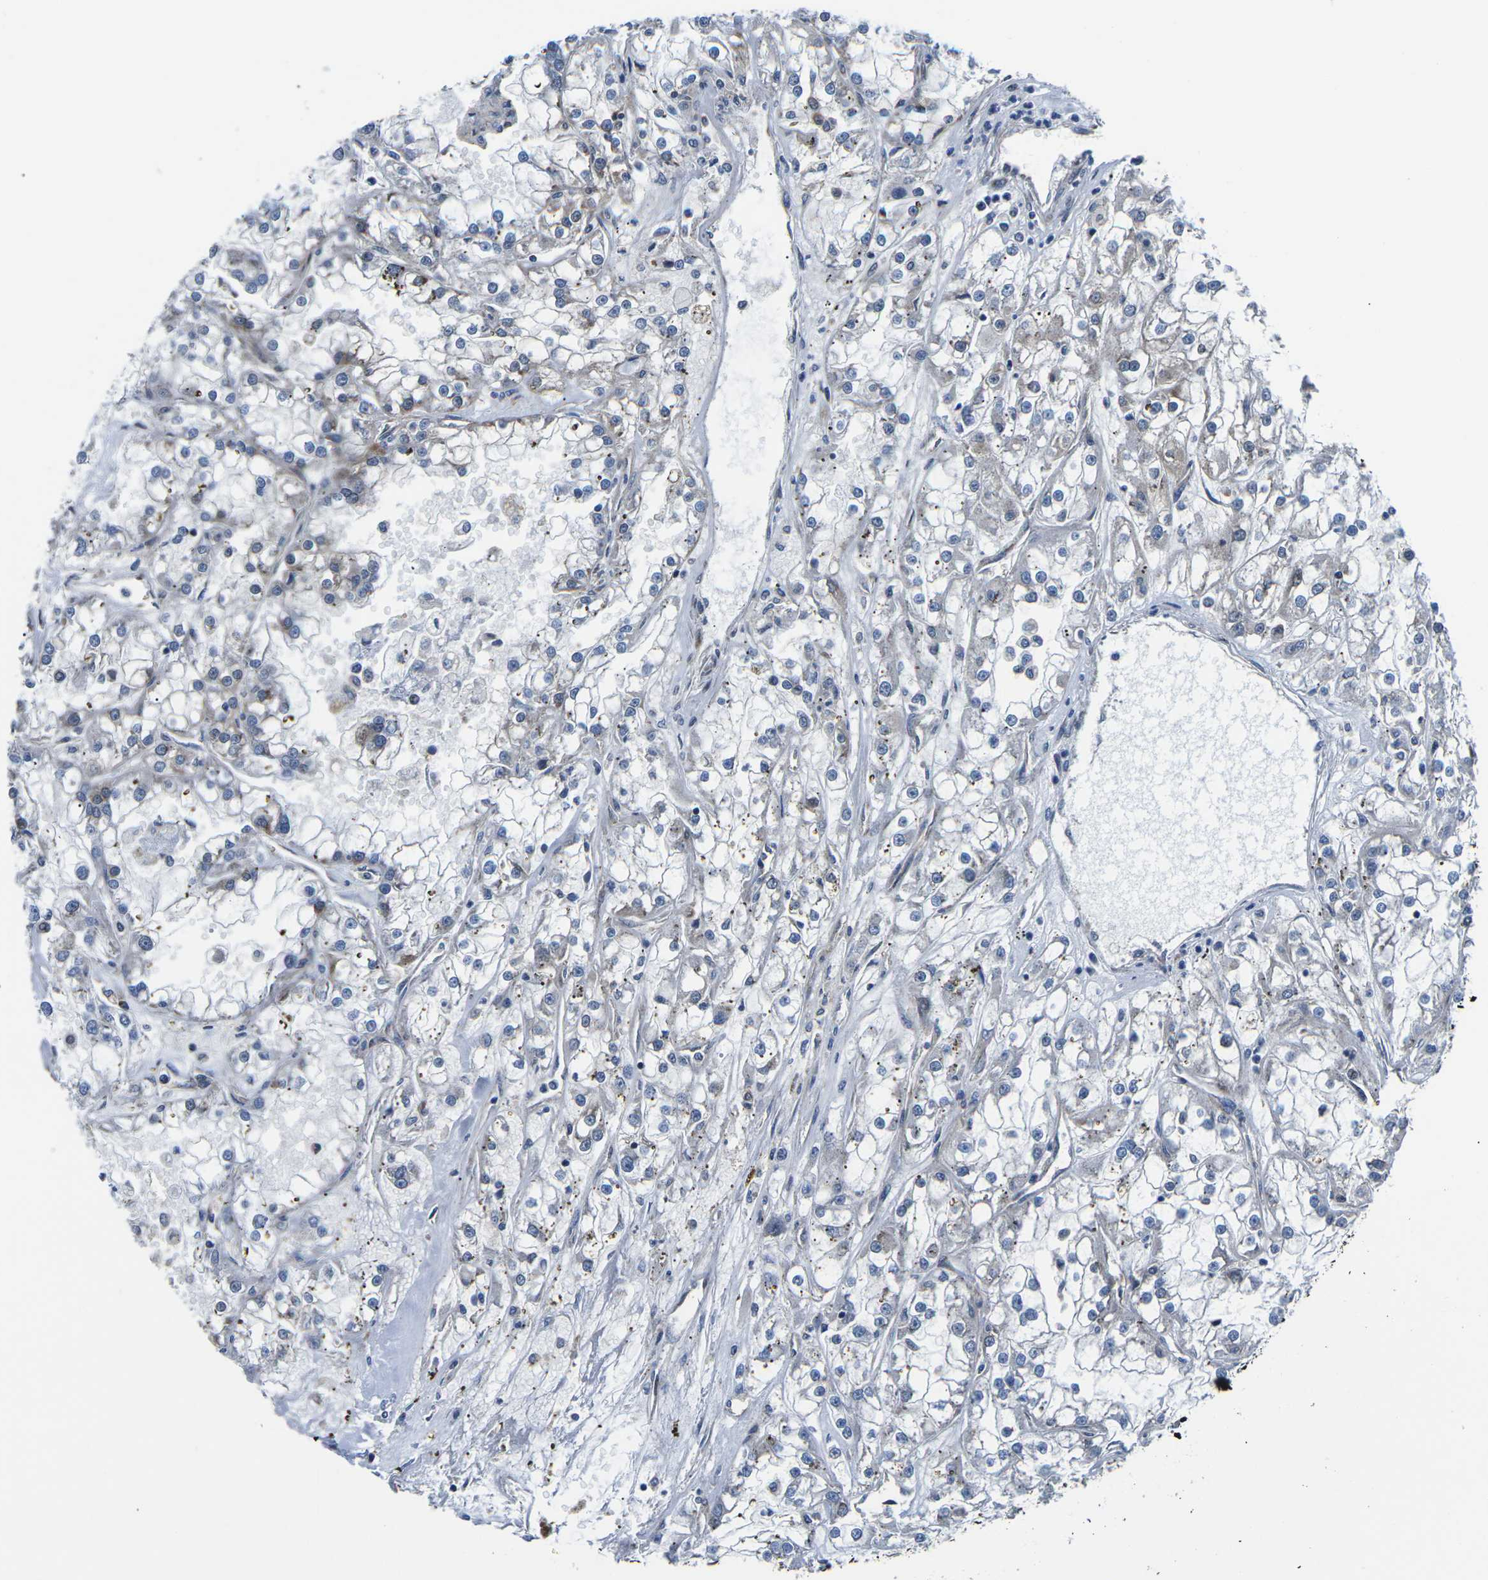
{"staining": {"intensity": "negative", "quantity": "none", "location": "none"}, "tissue": "renal cancer", "cell_type": "Tumor cells", "image_type": "cancer", "snomed": [{"axis": "morphology", "description": "Adenocarcinoma, NOS"}, {"axis": "topography", "description": "Kidney"}], "caption": "Tumor cells are negative for protein expression in human renal adenocarcinoma.", "gene": "EIF4E", "patient": {"sex": "female", "age": 52}}